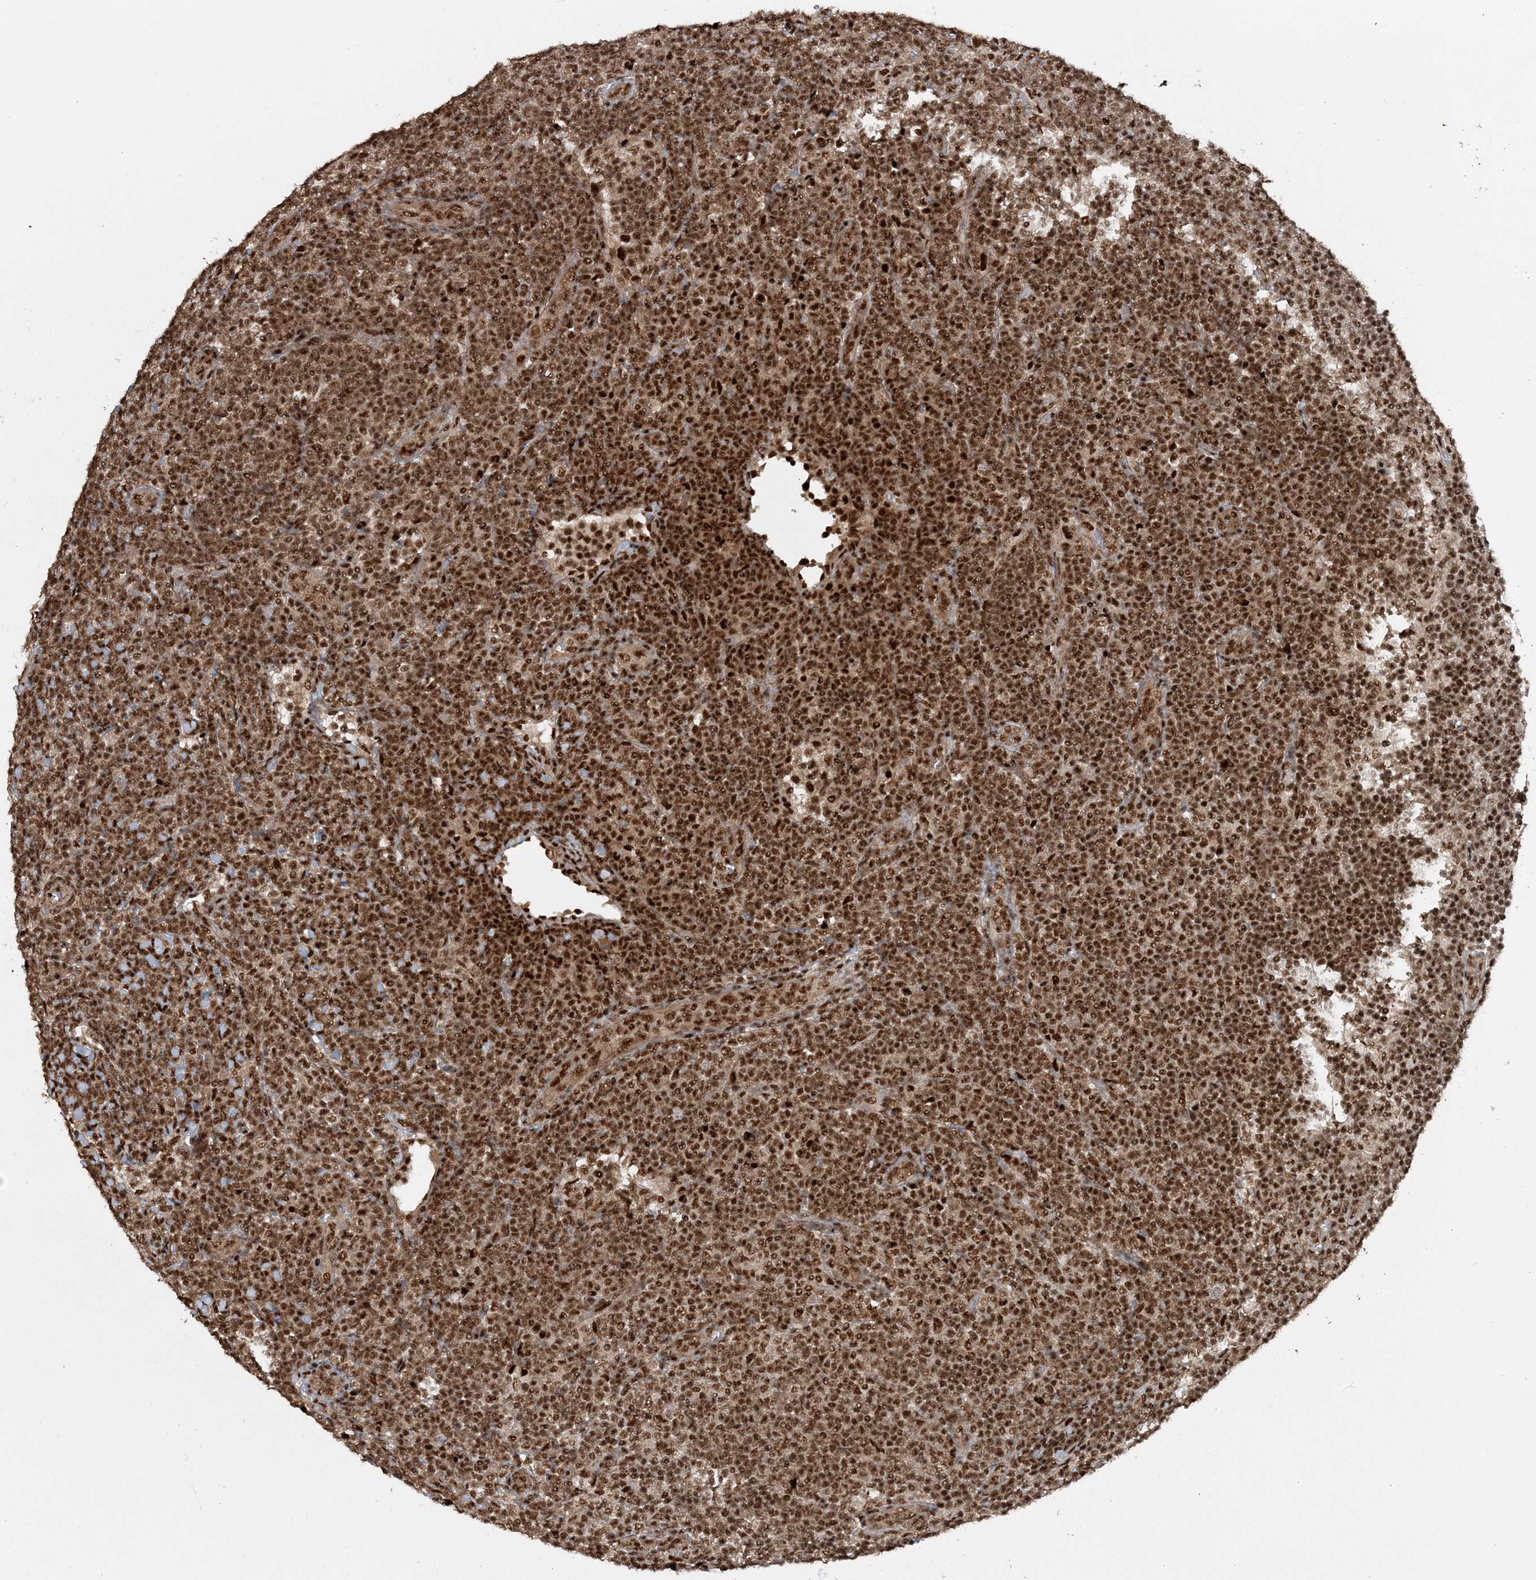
{"staining": {"intensity": "strong", "quantity": ">75%", "location": "cytoplasmic/membranous,nuclear"}, "tissue": "lymphoma", "cell_type": "Tumor cells", "image_type": "cancer", "snomed": [{"axis": "morphology", "description": "Malignant lymphoma, non-Hodgkin's type, Low grade"}, {"axis": "topography", "description": "Lymph node"}], "caption": "Immunohistochemistry micrograph of neoplastic tissue: lymphoma stained using immunohistochemistry (IHC) displays high levels of strong protein expression localized specifically in the cytoplasmic/membranous and nuclear of tumor cells, appearing as a cytoplasmic/membranous and nuclear brown color.", "gene": "EXOSC8", "patient": {"sex": "male", "age": 66}}